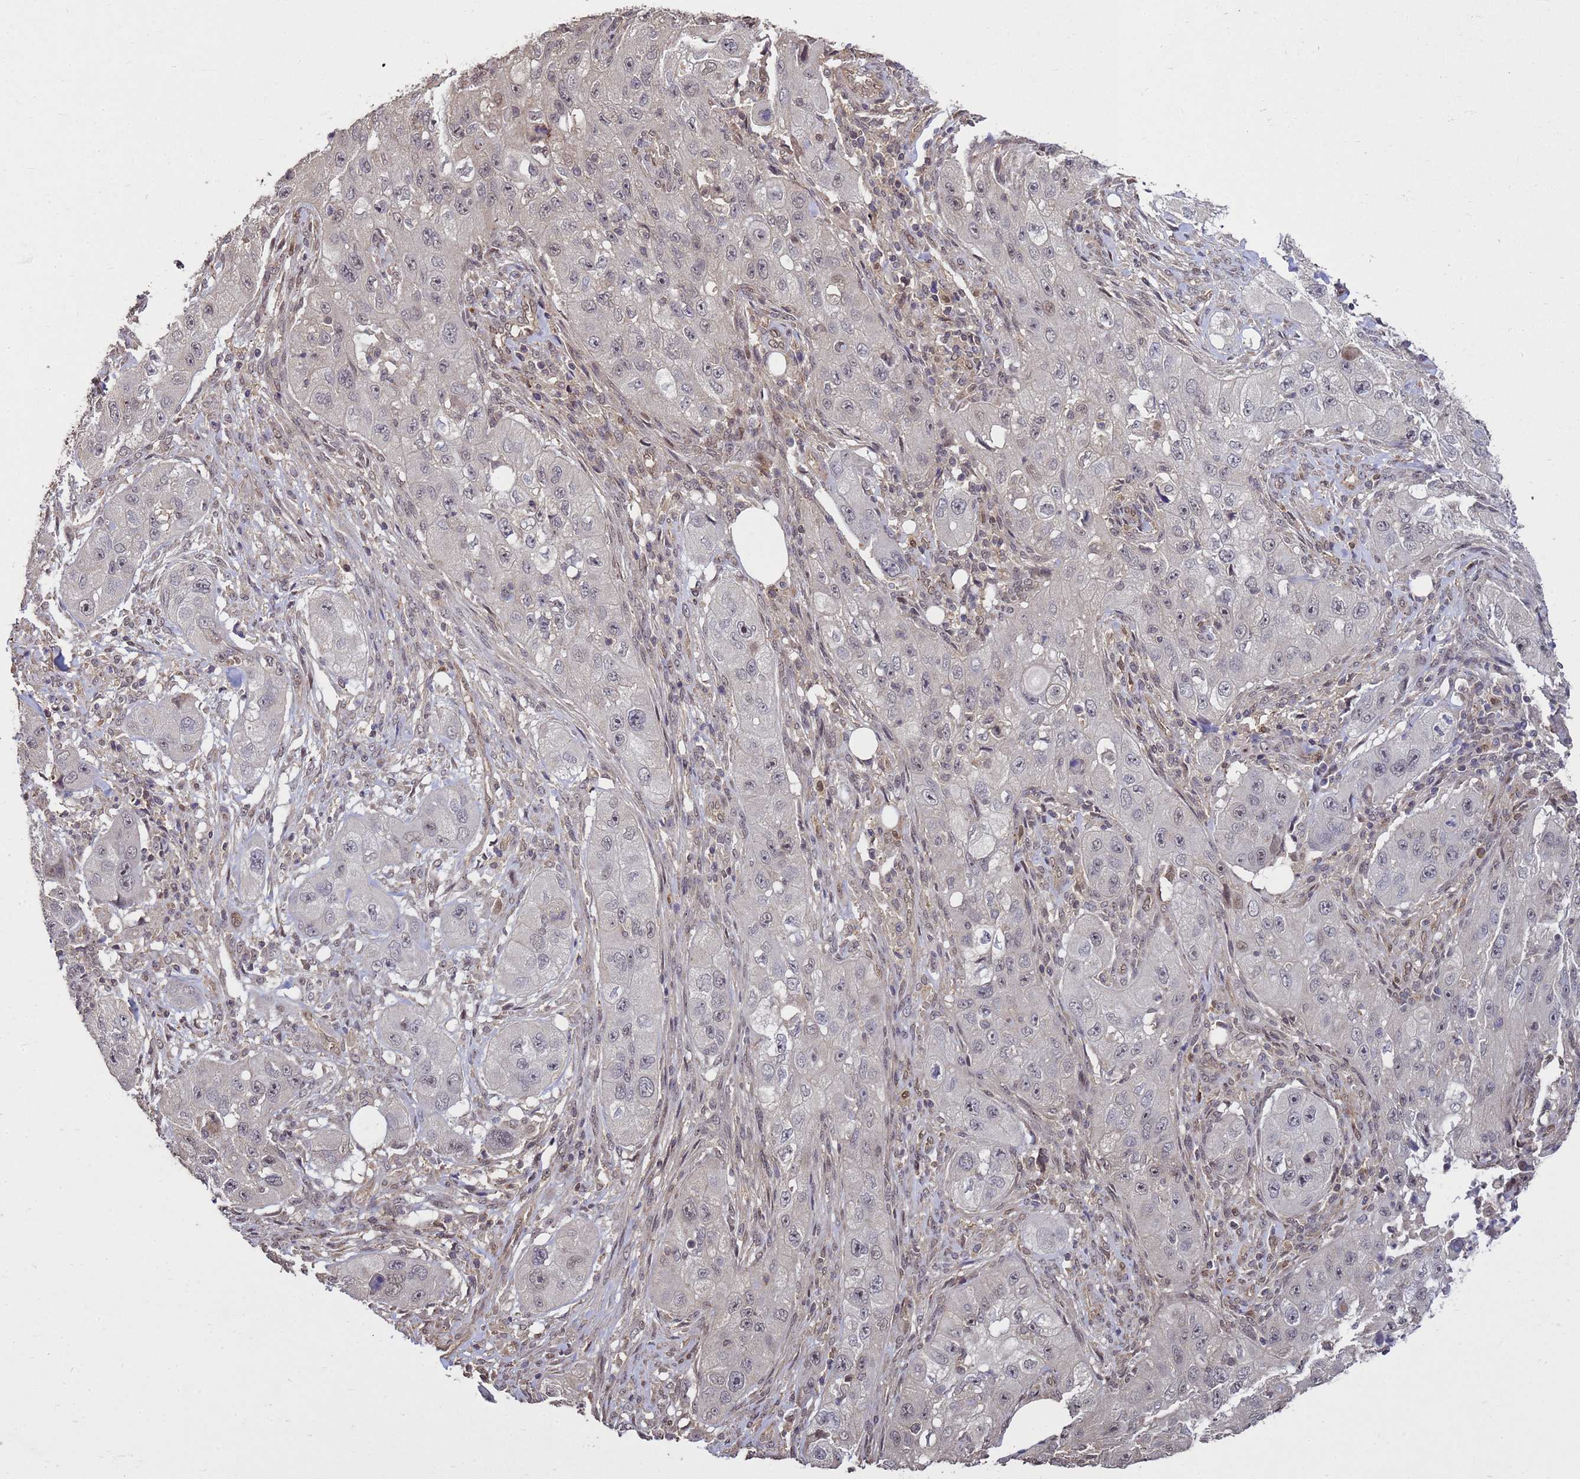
{"staining": {"intensity": "negative", "quantity": "none", "location": "none"}, "tissue": "skin cancer", "cell_type": "Tumor cells", "image_type": "cancer", "snomed": [{"axis": "morphology", "description": "Squamous cell carcinoma, NOS"}, {"axis": "topography", "description": "Skin"}, {"axis": "topography", "description": "Subcutis"}], "caption": "Tumor cells show no significant staining in skin cancer (squamous cell carcinoma).", "gene": "CRBN", "patient": {"sex": "male", "age": 73}}